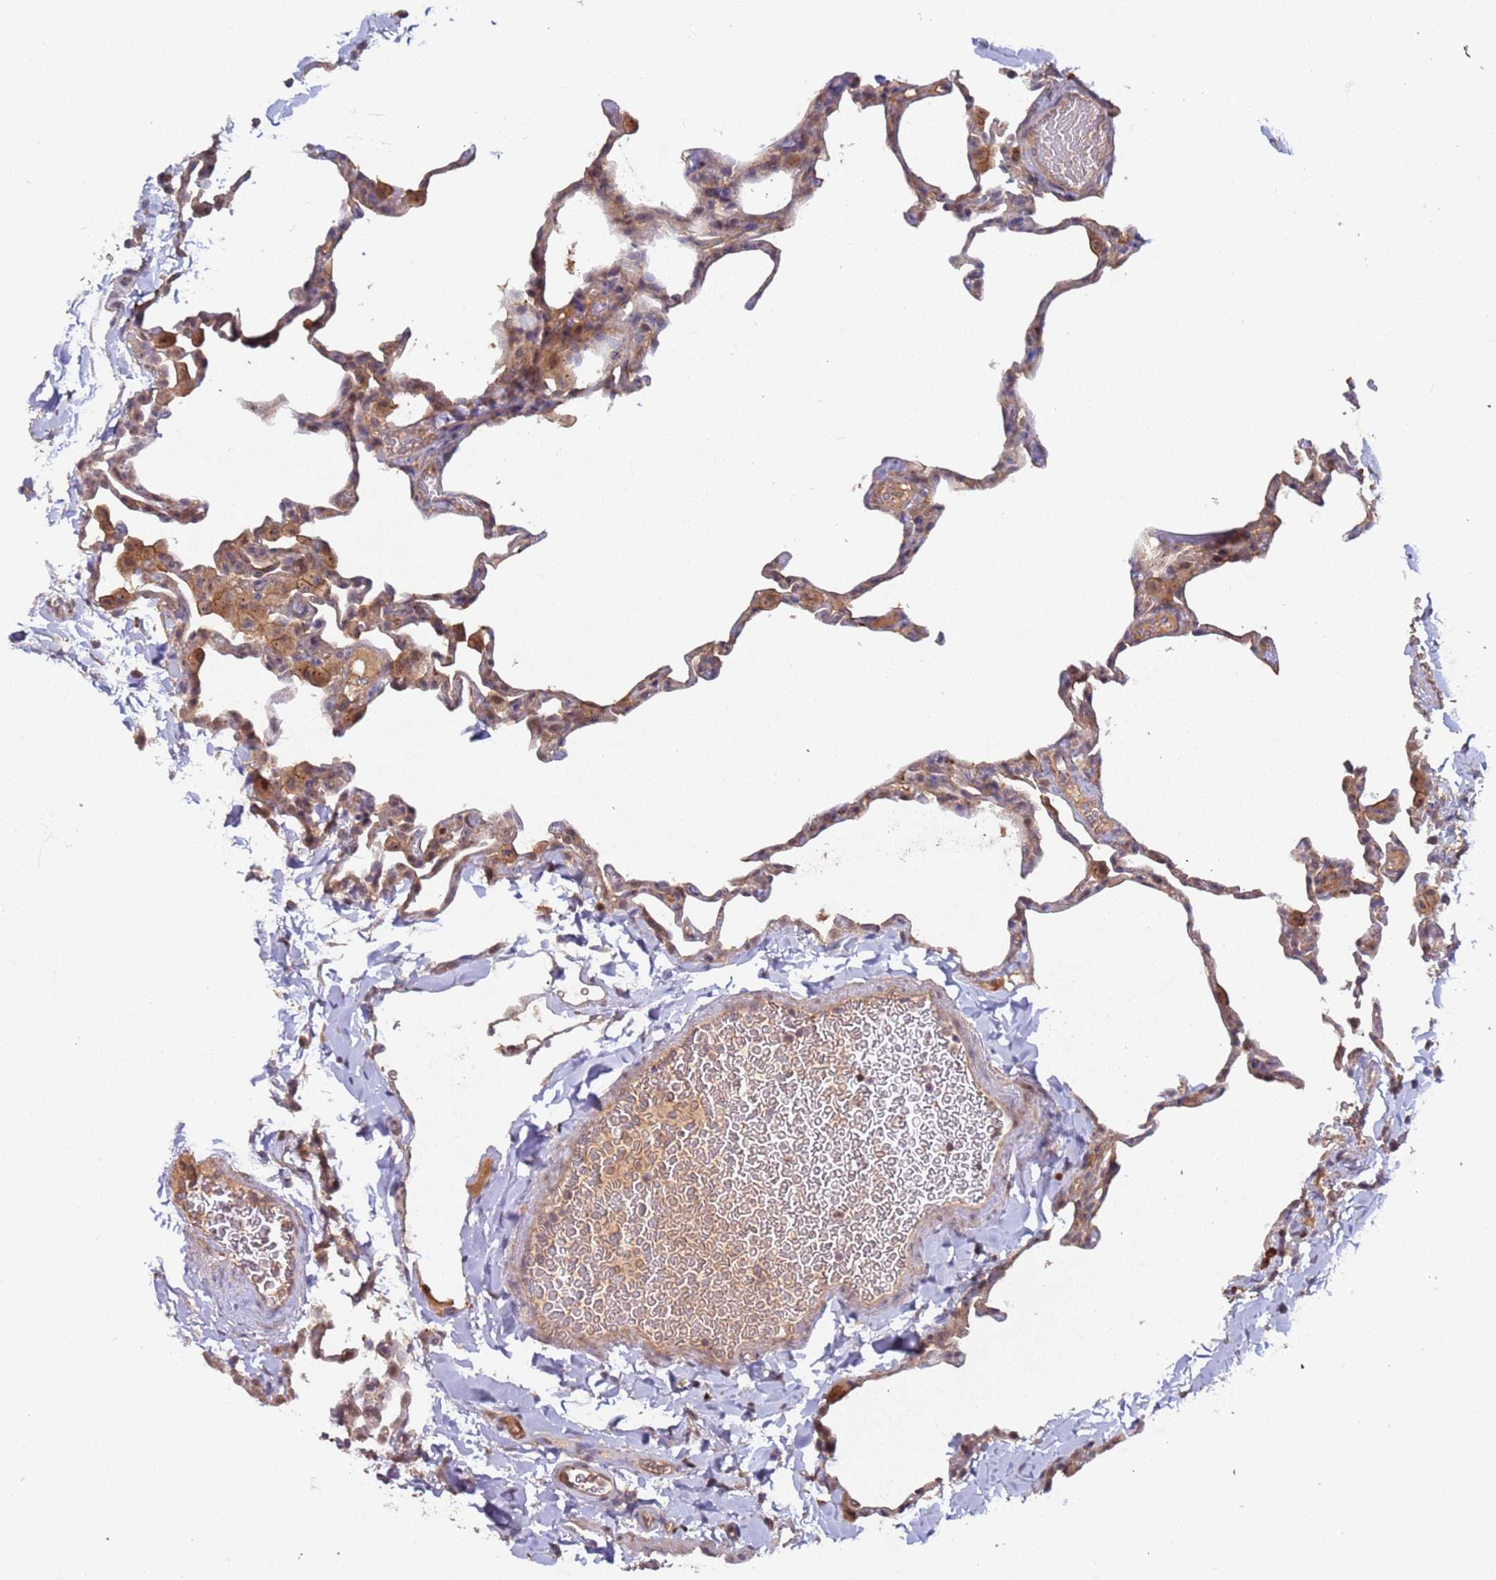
{"staining": {"intensity": "weak", "quantity": "25%-75%", "location": "cytoplasmic/membranous"}, "tissue": "lung", "cell_type": "Alveolar cells", "image_type": "normal", "snomed": [{"axis": "morphology", "description": "Normal tissue, NOS"}, {"axis": "topography", "description": "Lung"}], "caption": "Weak cytoplasmic/membranous staining for a protein is identified in about 25%-75% of alveolar cells of benign lung using immunohistochemistry (IHC).", "gene": "KANSL1L", "patient": {"sex": "male", "age": 20}}